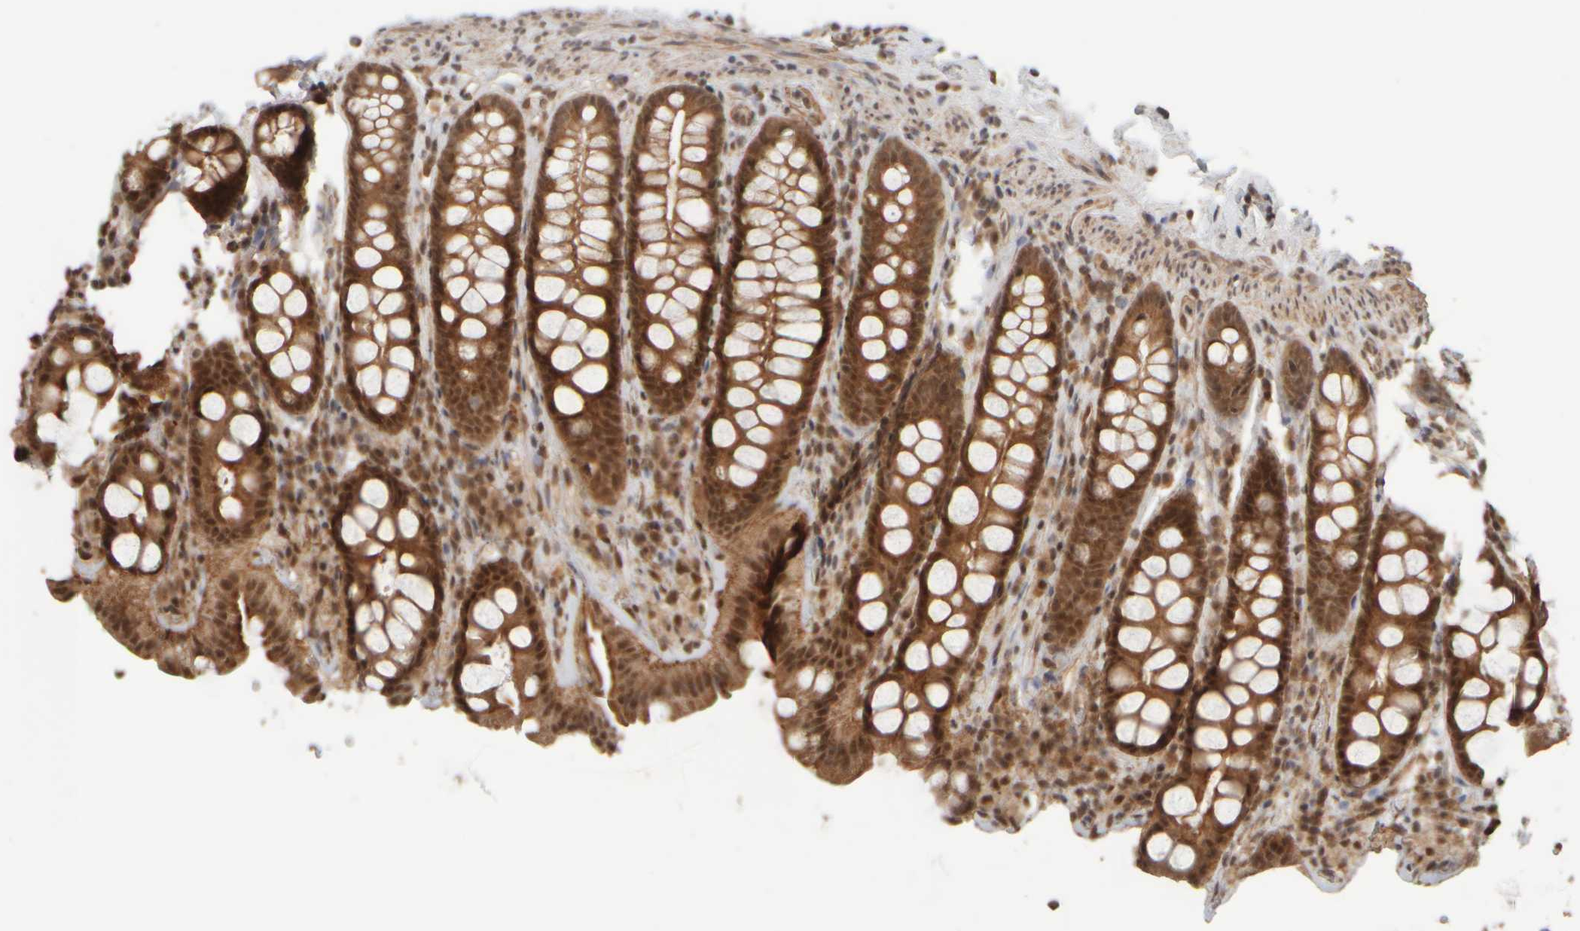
{"staining": {"intensity": "moderate", "quantity": ">75%", "location": "cytoplasmic/membranous,nuclear"}, "tissue": "colon", "cell_type": "Endothelial cells", "image_type": "normal", "snomed": [{"axis": "morphology", "description": "Normal tissue, NOS"}, {"axis": "topography", "description": "Colon"}, {"axis": "topography", "description": "Peripheral nerve tissue"}], "caption": "Endothelial cells show medium levels of moderate cytoplasmic/membranous,nuclear staining in approximately >75% of cells in benign human colon. (IHC, brightfield microscopy, high magnification).", "gene": "SYNRG", "patient": {"sex": "female", "age": 61}}